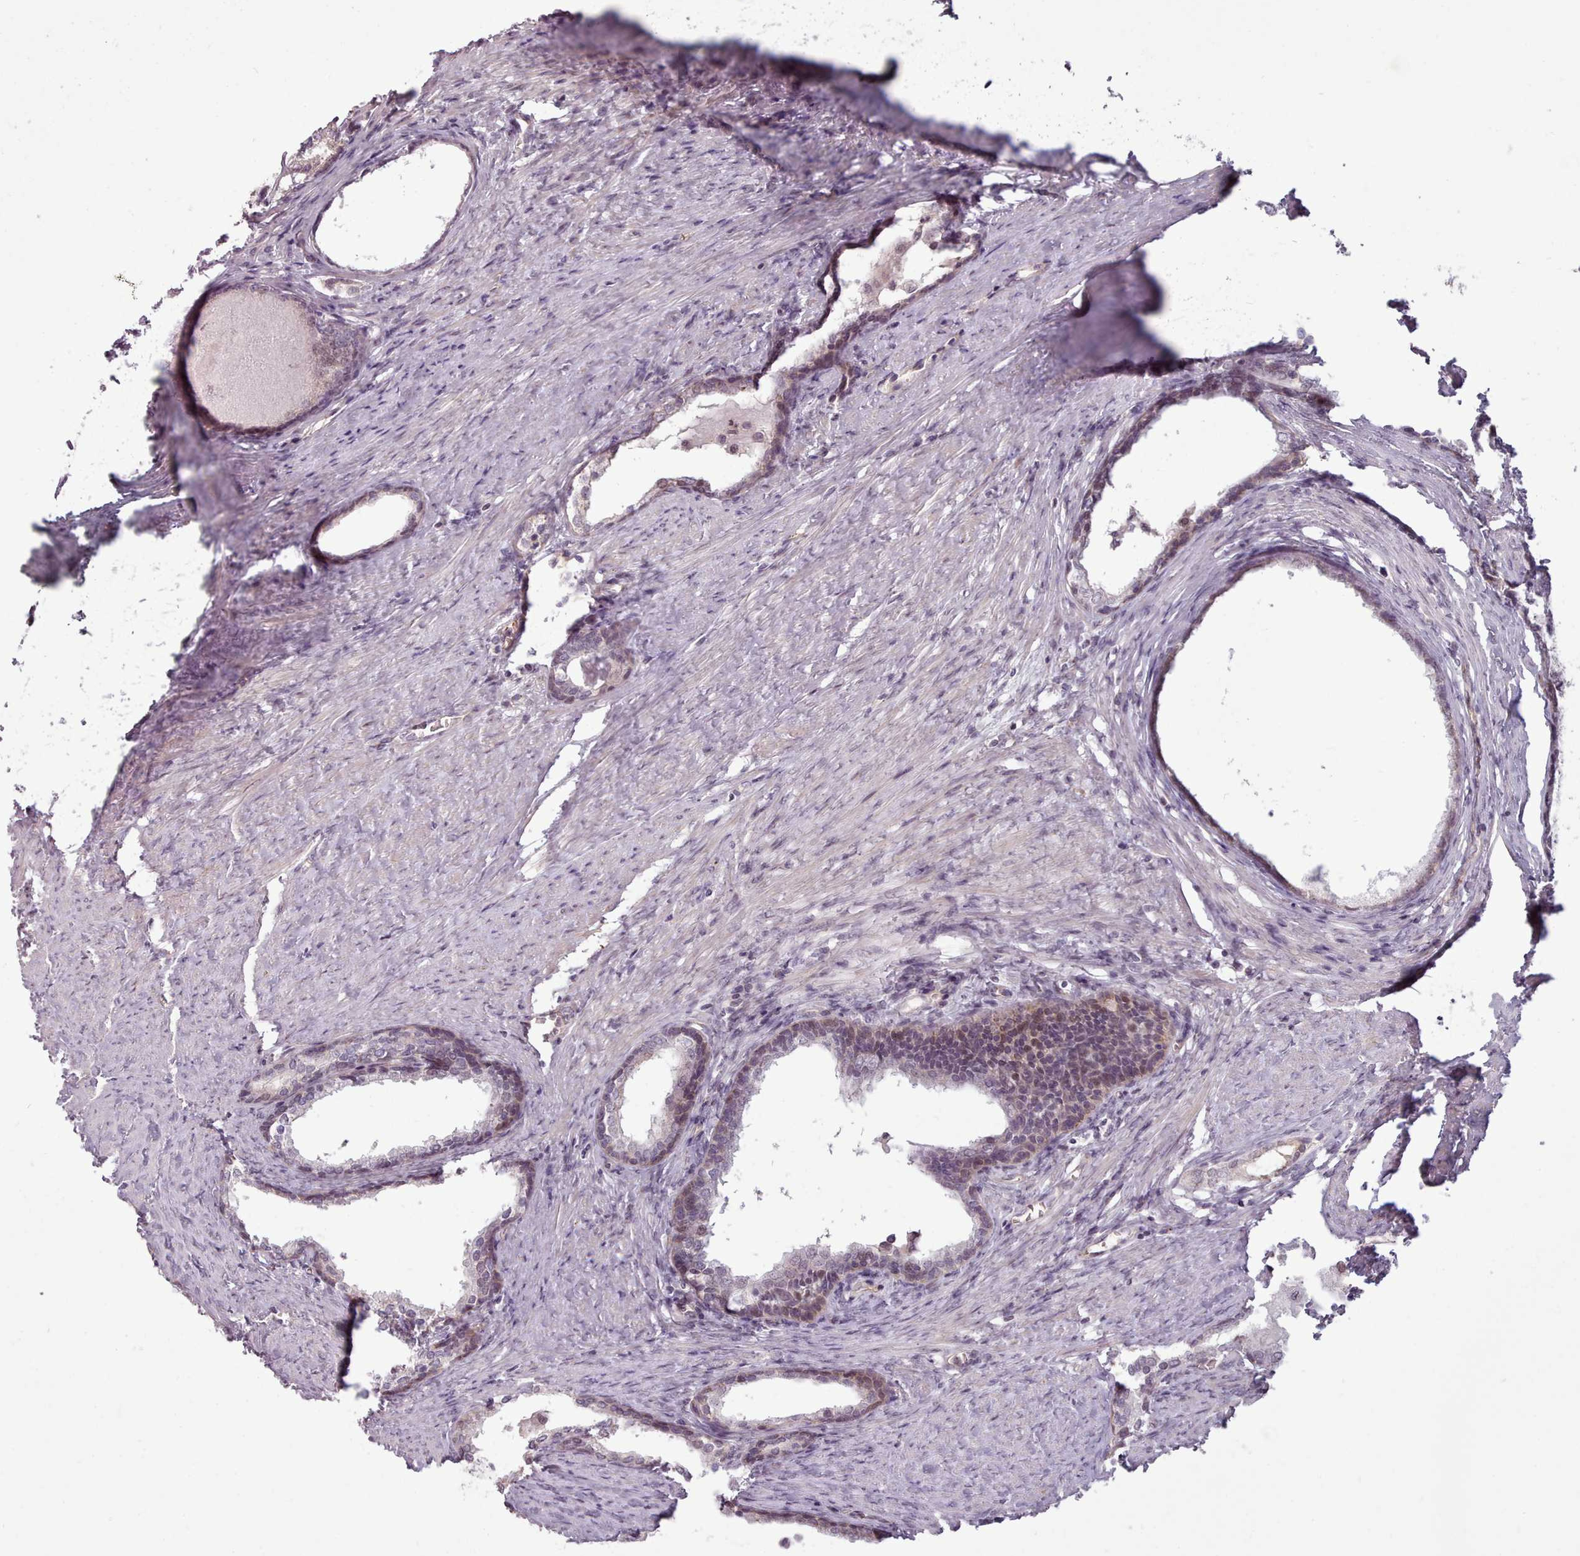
{"staining": {"intensity": "negative", "quantity": "none", "location": "none"}, "tissue": "prostate cancer", "cell_type": "Tumor cells", "image_type": "cancer", "snomed": [{"axis": "morphology", "description": "Adenocarcinoma, High grade"}, {"axis": "topography", "description": "Prostate"}], "caption": "This is a micrograph of immunohistochemistry staining of prostate cancer (adenocarcinoma (high-grade)), which shows no staining in tumor cells.", "gene": "ZMYM4", "patient": {"sex": "male", "age": 69}}